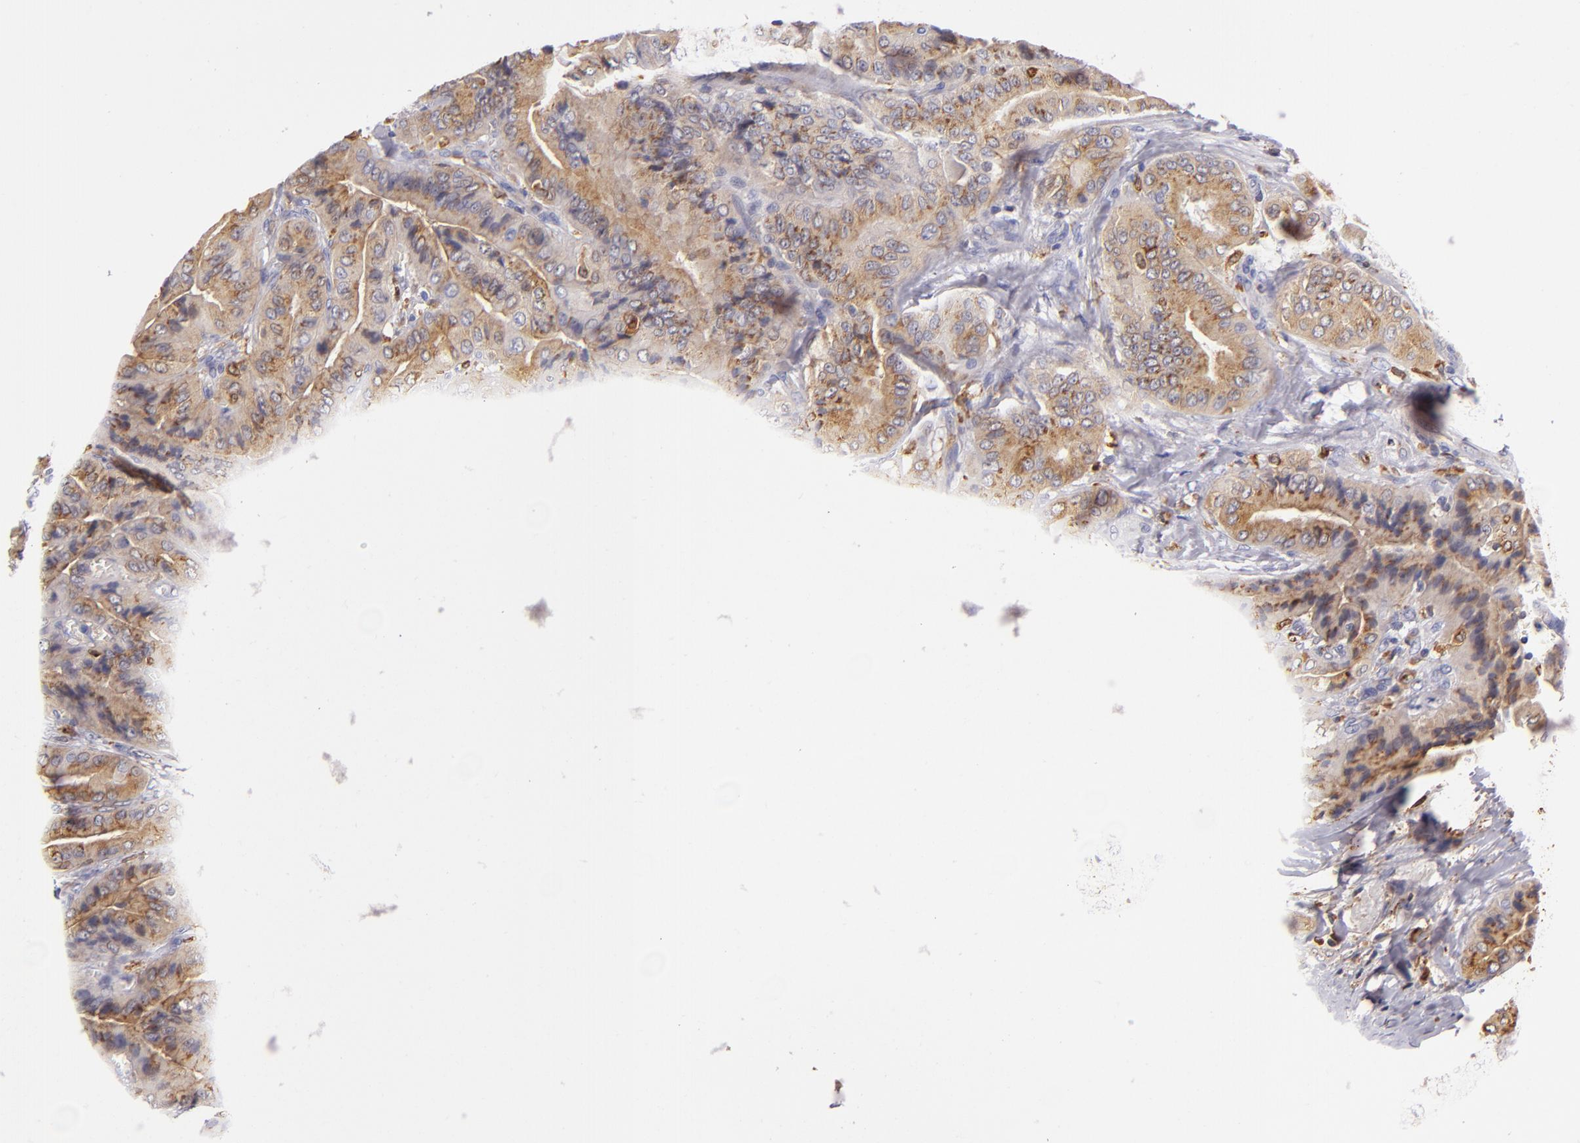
{"staining": {"intensity": "moderate", "quantity": "25%-75%", "location": "cytoplasmic/membranous"}, "tissue": "thyroid cancer", "cell_type": "Tumor cells", "image_type": "cancer", "snomed": [{"axis": "morphology", "description": "Papillary adenocarcinoma, NOS"}, {"axis": "topography", "description": "Thyroid gland"}], "caption": "Immunohistochemistry (IHC) image of human thyroid cancer stained for a protein (brown), which demonstrates medium levels of moderate cytoplasmic/membranous staining in approximately 25%-75% of tumor cells.", "gene": "CD74", "patient": {"sex": "female", "age": 71}}